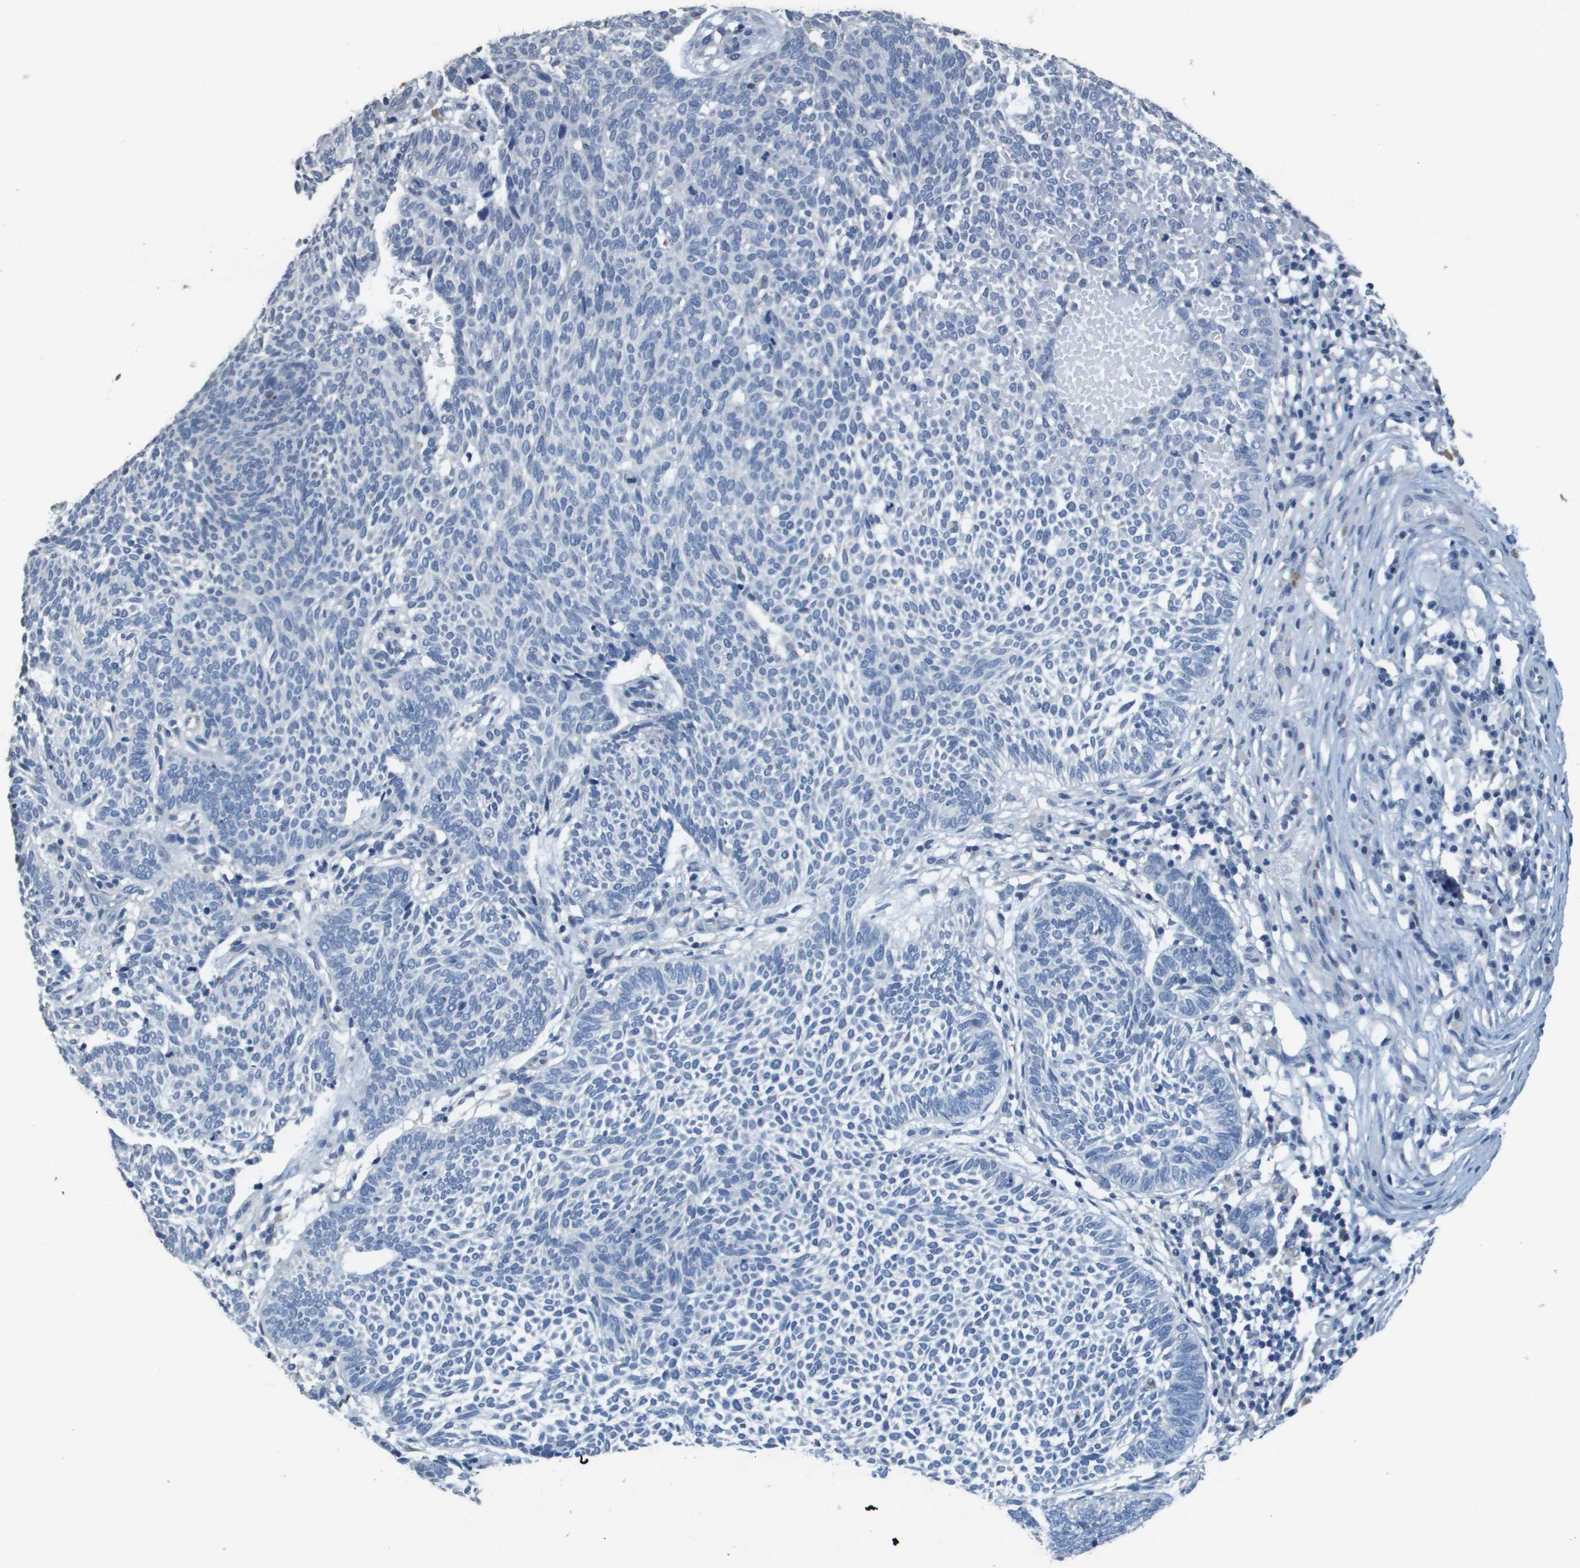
{"staining": {"intensity": "negative", "quantity": "none", "location": "none"}, "tissue": "skin cancer", "cell_type": "Tumor cells", "image_type": "cancer", "snomed": [{"axis": "morphology", "description": "Normal tissue, NOS"}, {"axis": "morphology", "description": "Basal cell carcinoma"}, {"axis": "topography", "description": "Skin"}], "caption": "This is an IHC photomicrograph of basal cell carcinoma (skin). There is no staining in tumor cells.", "gene": "MT3", "patient": {"sex": "male", "age": 87}}